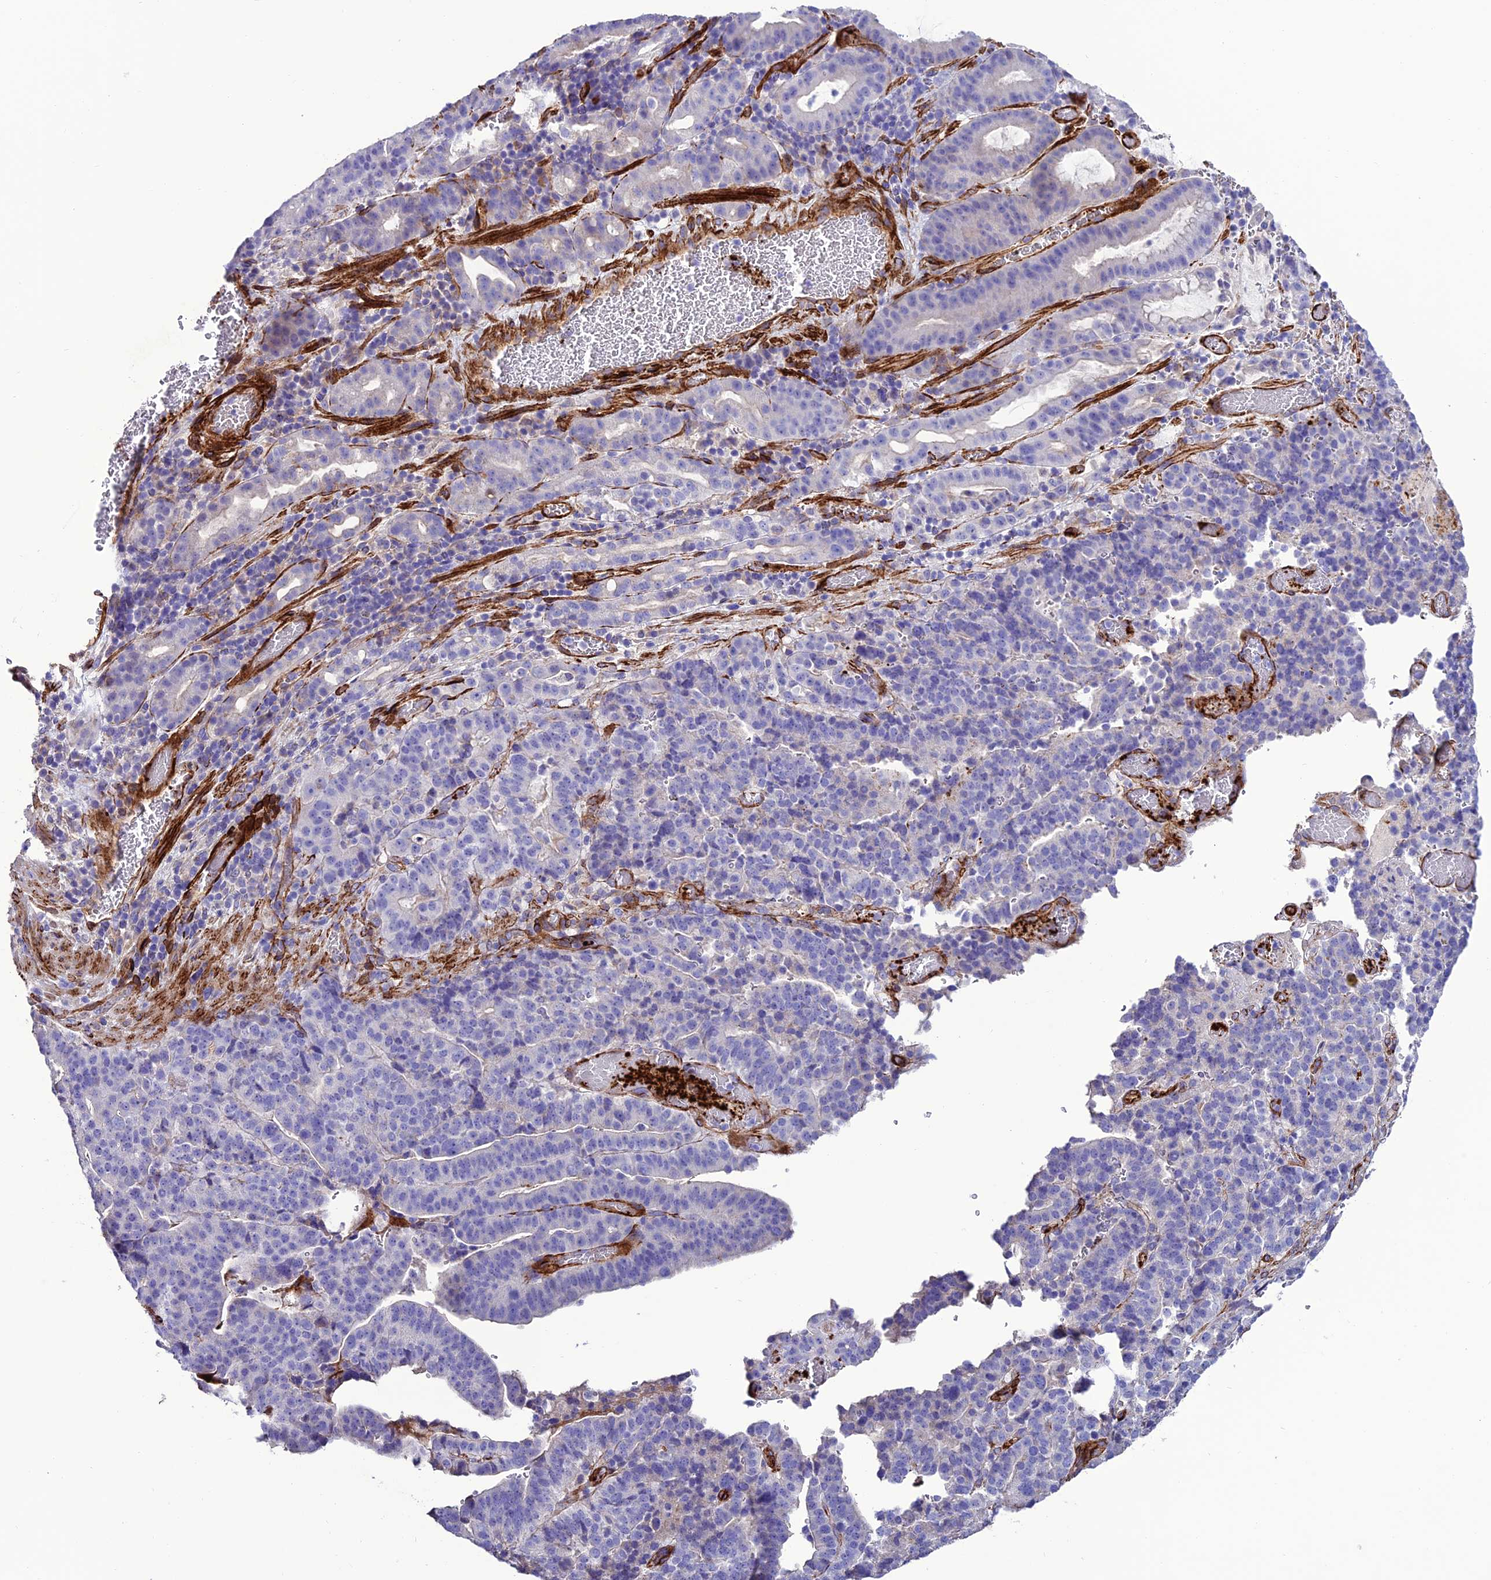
{"staining": {"intensity": "negative", "quantity": "none", "location": "none"}, "tissue": "stomach cancer", "cell_type": "Tumor cells", "image_type": "cancer", "snomed": [{"axis": "morphology", "description": "Adenocarcinoma, NOS"}, {"axis": "topography", "description": "Stomach"}], "caption": "This is an immunohistochemistry (IHC) histopathology image of human stomach cancer. There is no expression in tumor cells.", "gene": "REX1BD", "patient": {"sex": "male", "age": 48}}